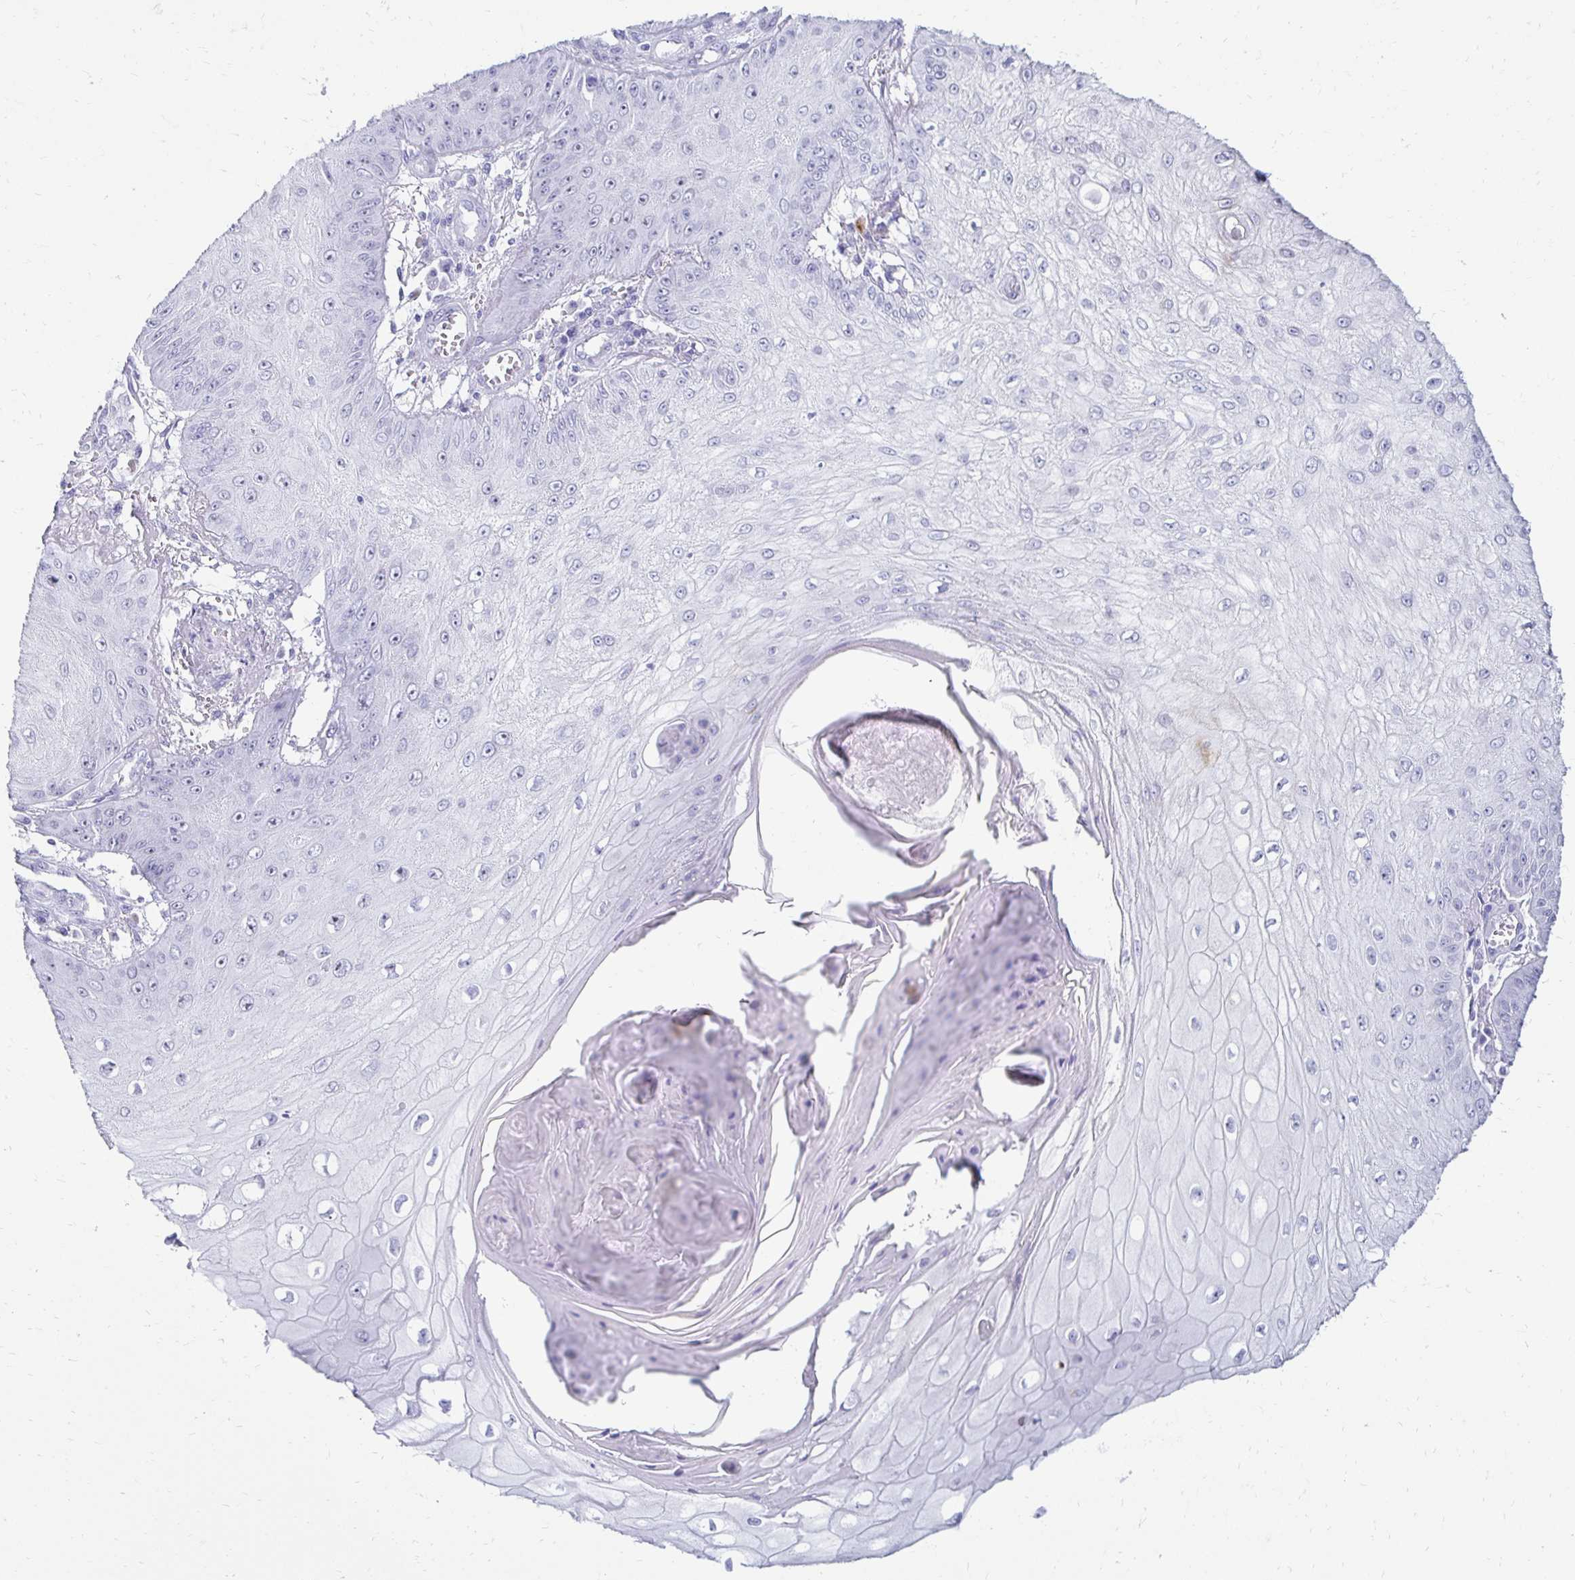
{"staining": {"intensity": "negative", "quantity": "none", "location": "none"}, "tissue": "skin cancer", "cell_type": "Tumor cells", "image_type": "cancer", "snomed": [{"axis": "morphology", "description": "Squamous cell carcinoma, NOS"}, {"axis": "topography", "description": "Skin"}], "caption": "This is an immunohistochemistry (IHC) histopathology image of skin cancer. There is no positivity in tumor cells.", "gene": "CST6", "patient": {"sex": "male", "age": 70}}